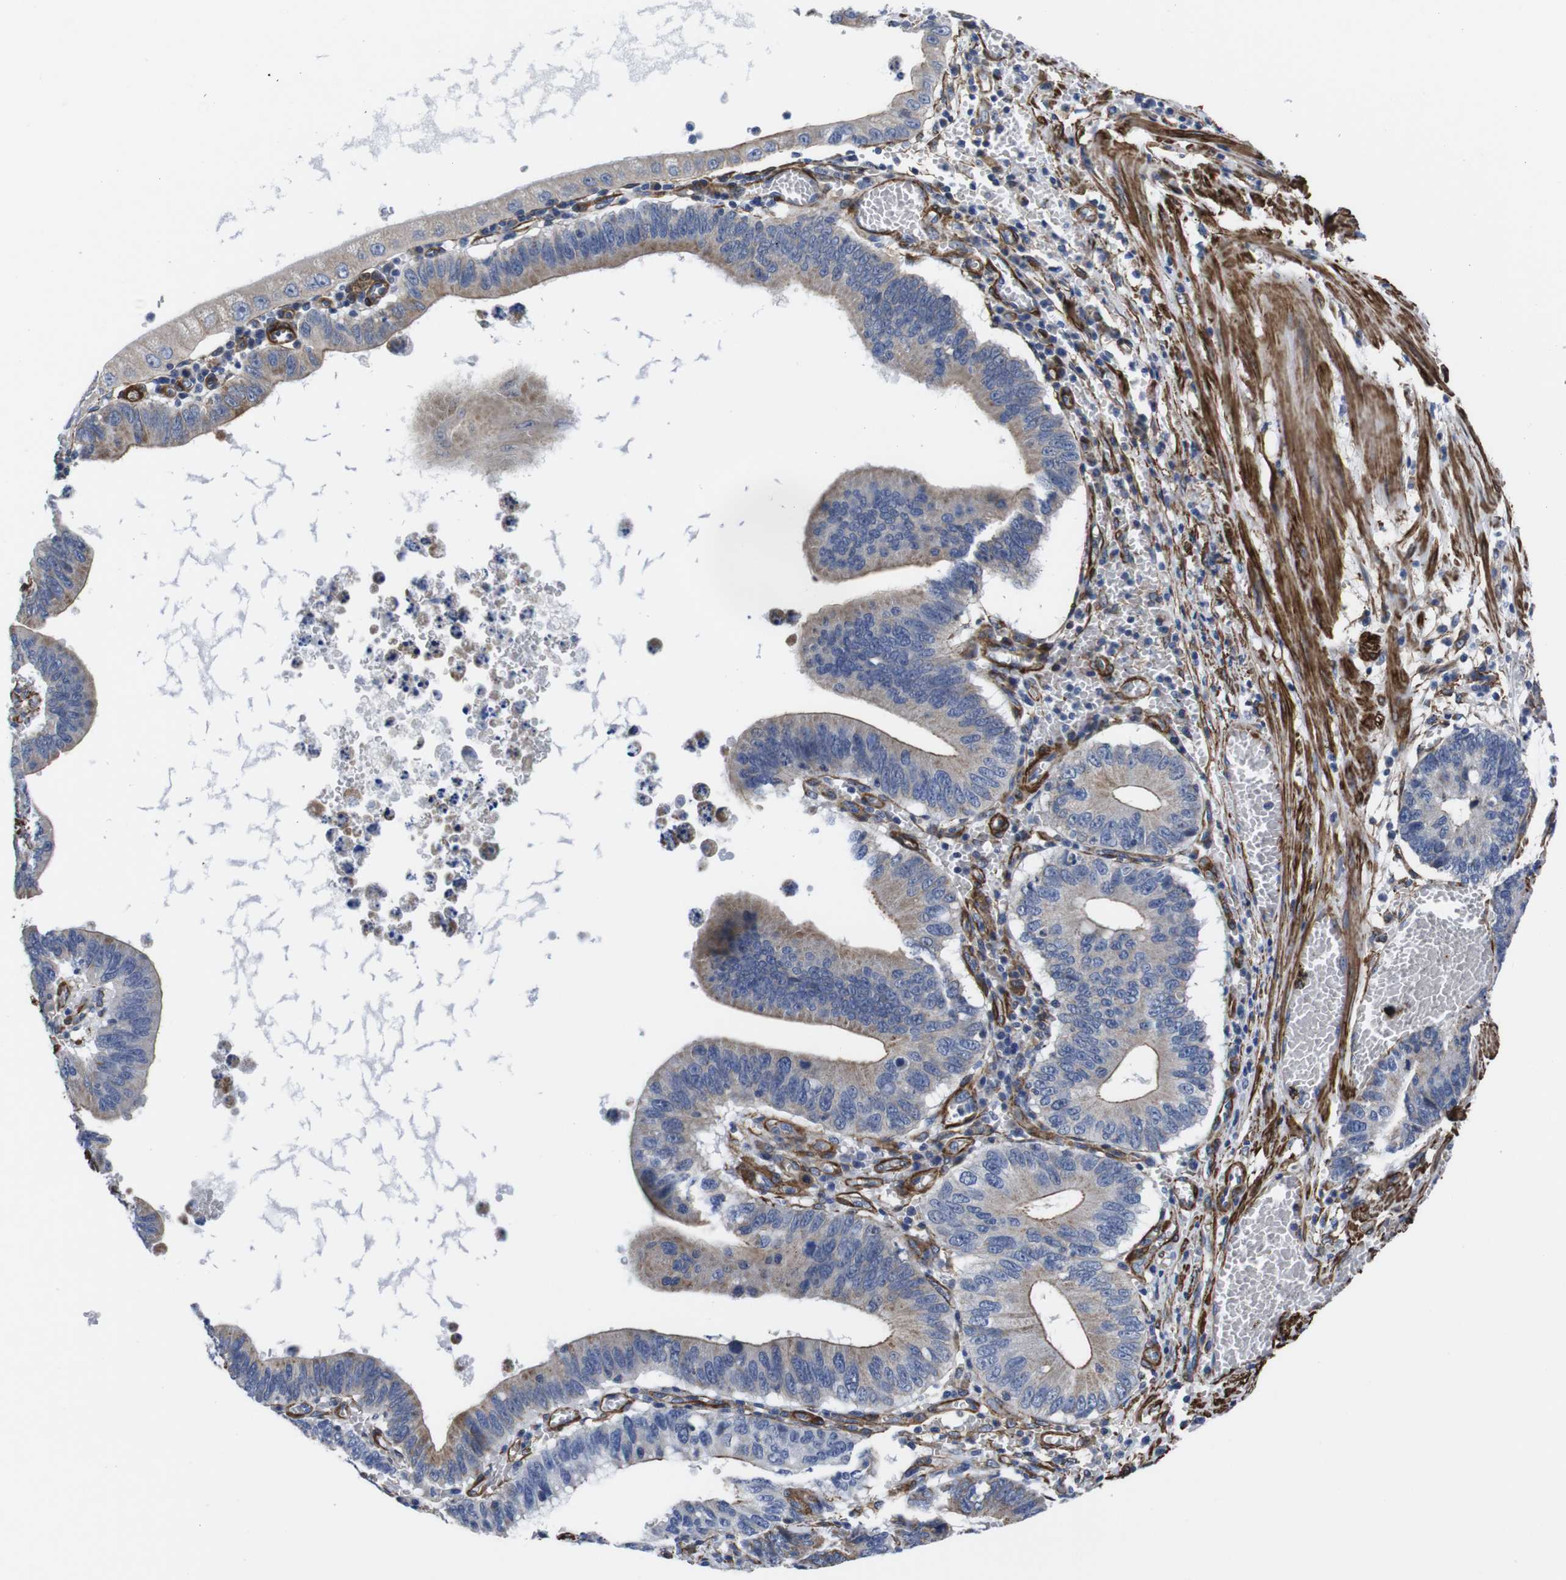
{"staining": {"intensity": "weak", "quantity": ">75%", "location": "cytoplasmic/membranous"}, "tissue": "stomach cancer", "cell_type": "Tumor cells", "image_type": "cancer", "snomed": [{"axis": "morphology", "description": "Adenocarcinoma, NOS"}, {"axis": "topography", "description": "Stomach"}, {"axis": "topography", "description": "Gastric cardia"}], "caption": "DAB (3,3'-diaminobenzidine) immunohistochemical staining of adenocarcinoma (stomach) exhibits weak cytoplasmic/membranous protein staining in approximately >75% of tumor cells. Using DAB (3,3'-diaminobenzidine) (brown) and hematoxylin (blue) stains, captured at high magnification using brightfield microscopy.", "gene": "WNT10A", "patient": {"sex": "male", "age": 59}}